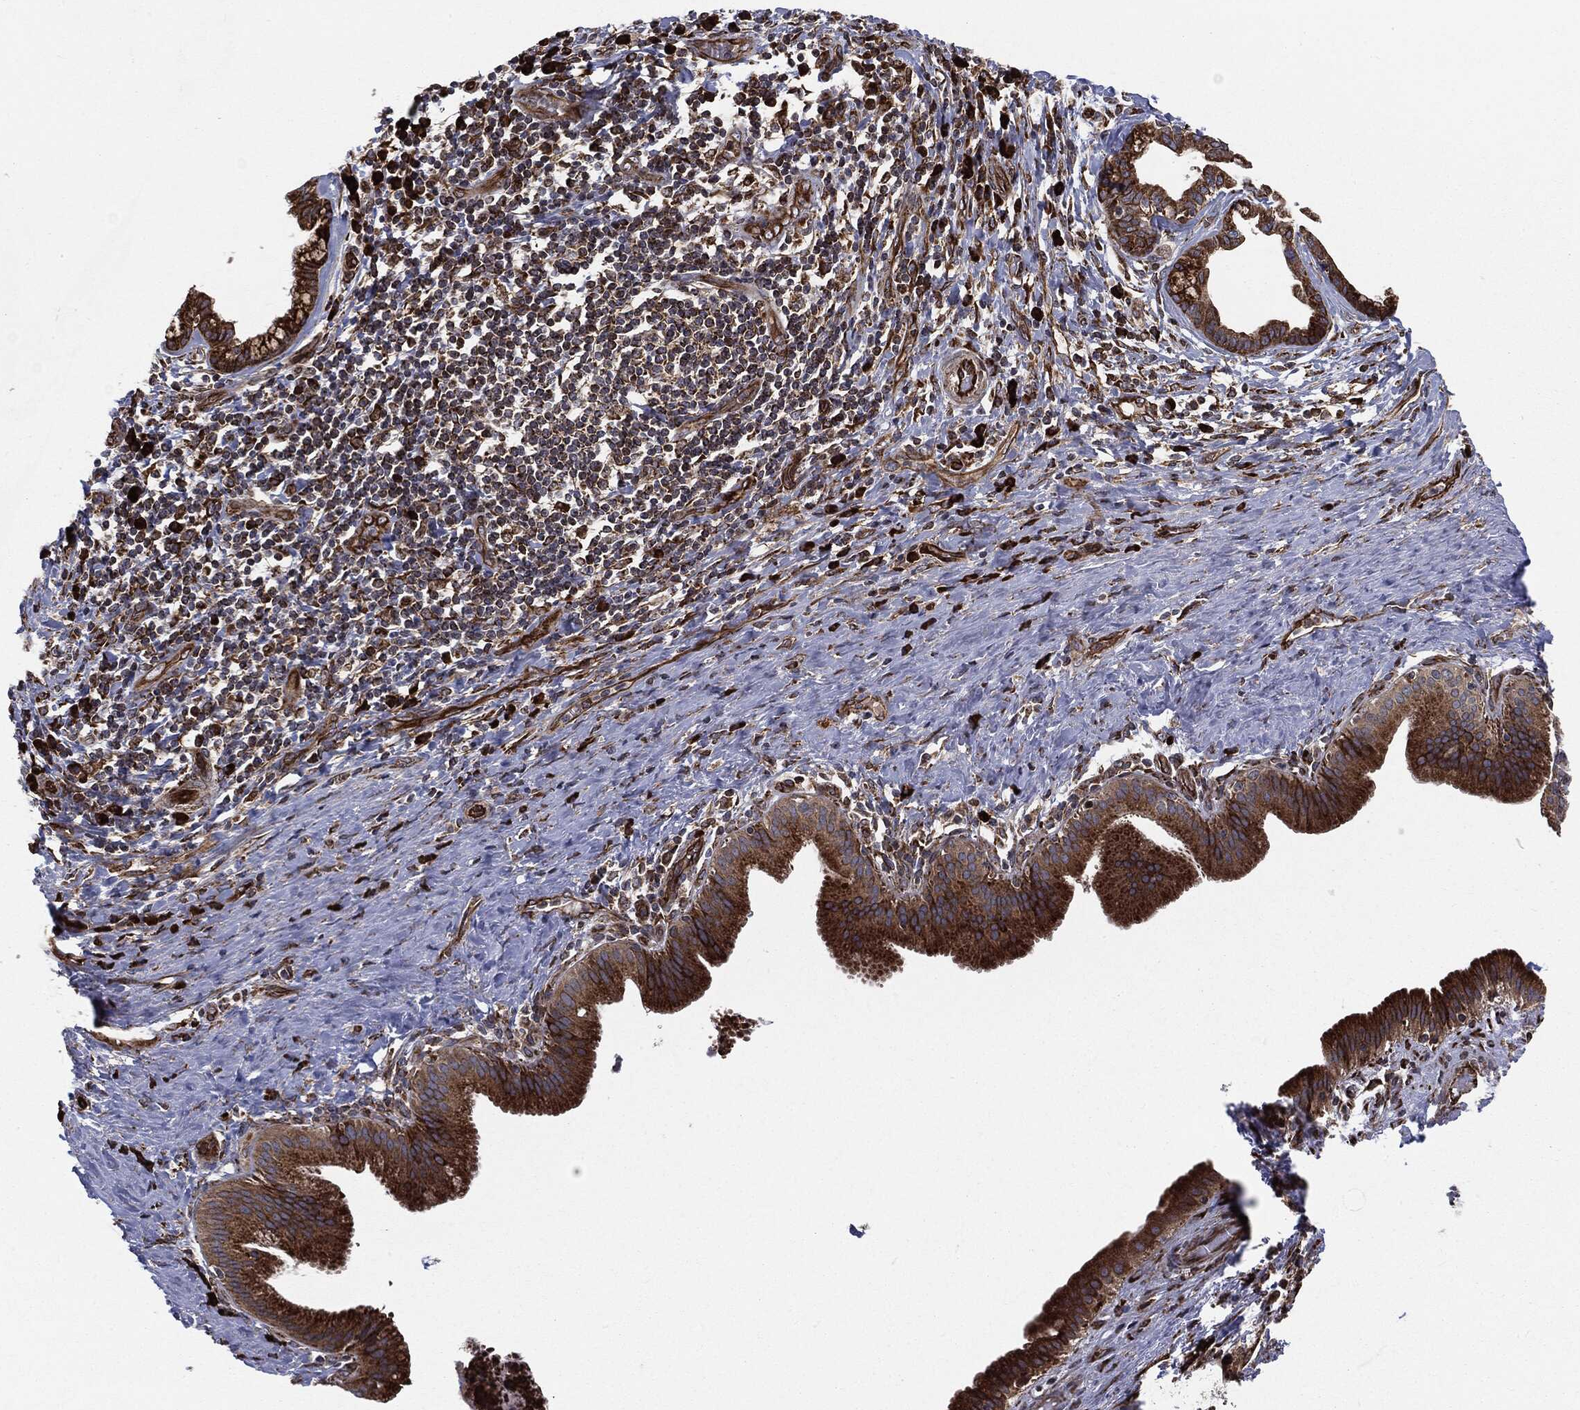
{"staining": {"intensity": "strong", "quantity": ">75%", "location": "cytoplasmic/membranous"}, "tissue": "liver cancer", "cell_type": "Tumor cells", "image_type": "cancer", "snomed": [{"axis": "morphology", "description": "Cholangiocarcinoma"}, {"axis": "topography", "description": "Liver"}], "caption": "Strong cytoplasmic/membranous positivity is present in approximately >75% of tumor cells in liver cancer. The protein is stained brown, and the nuclei are stained in blue (DAB IHC with brightfield microscopy, high magnification).", "gene": "CYLD", "patient": {"sex": "female", "age": 73}}